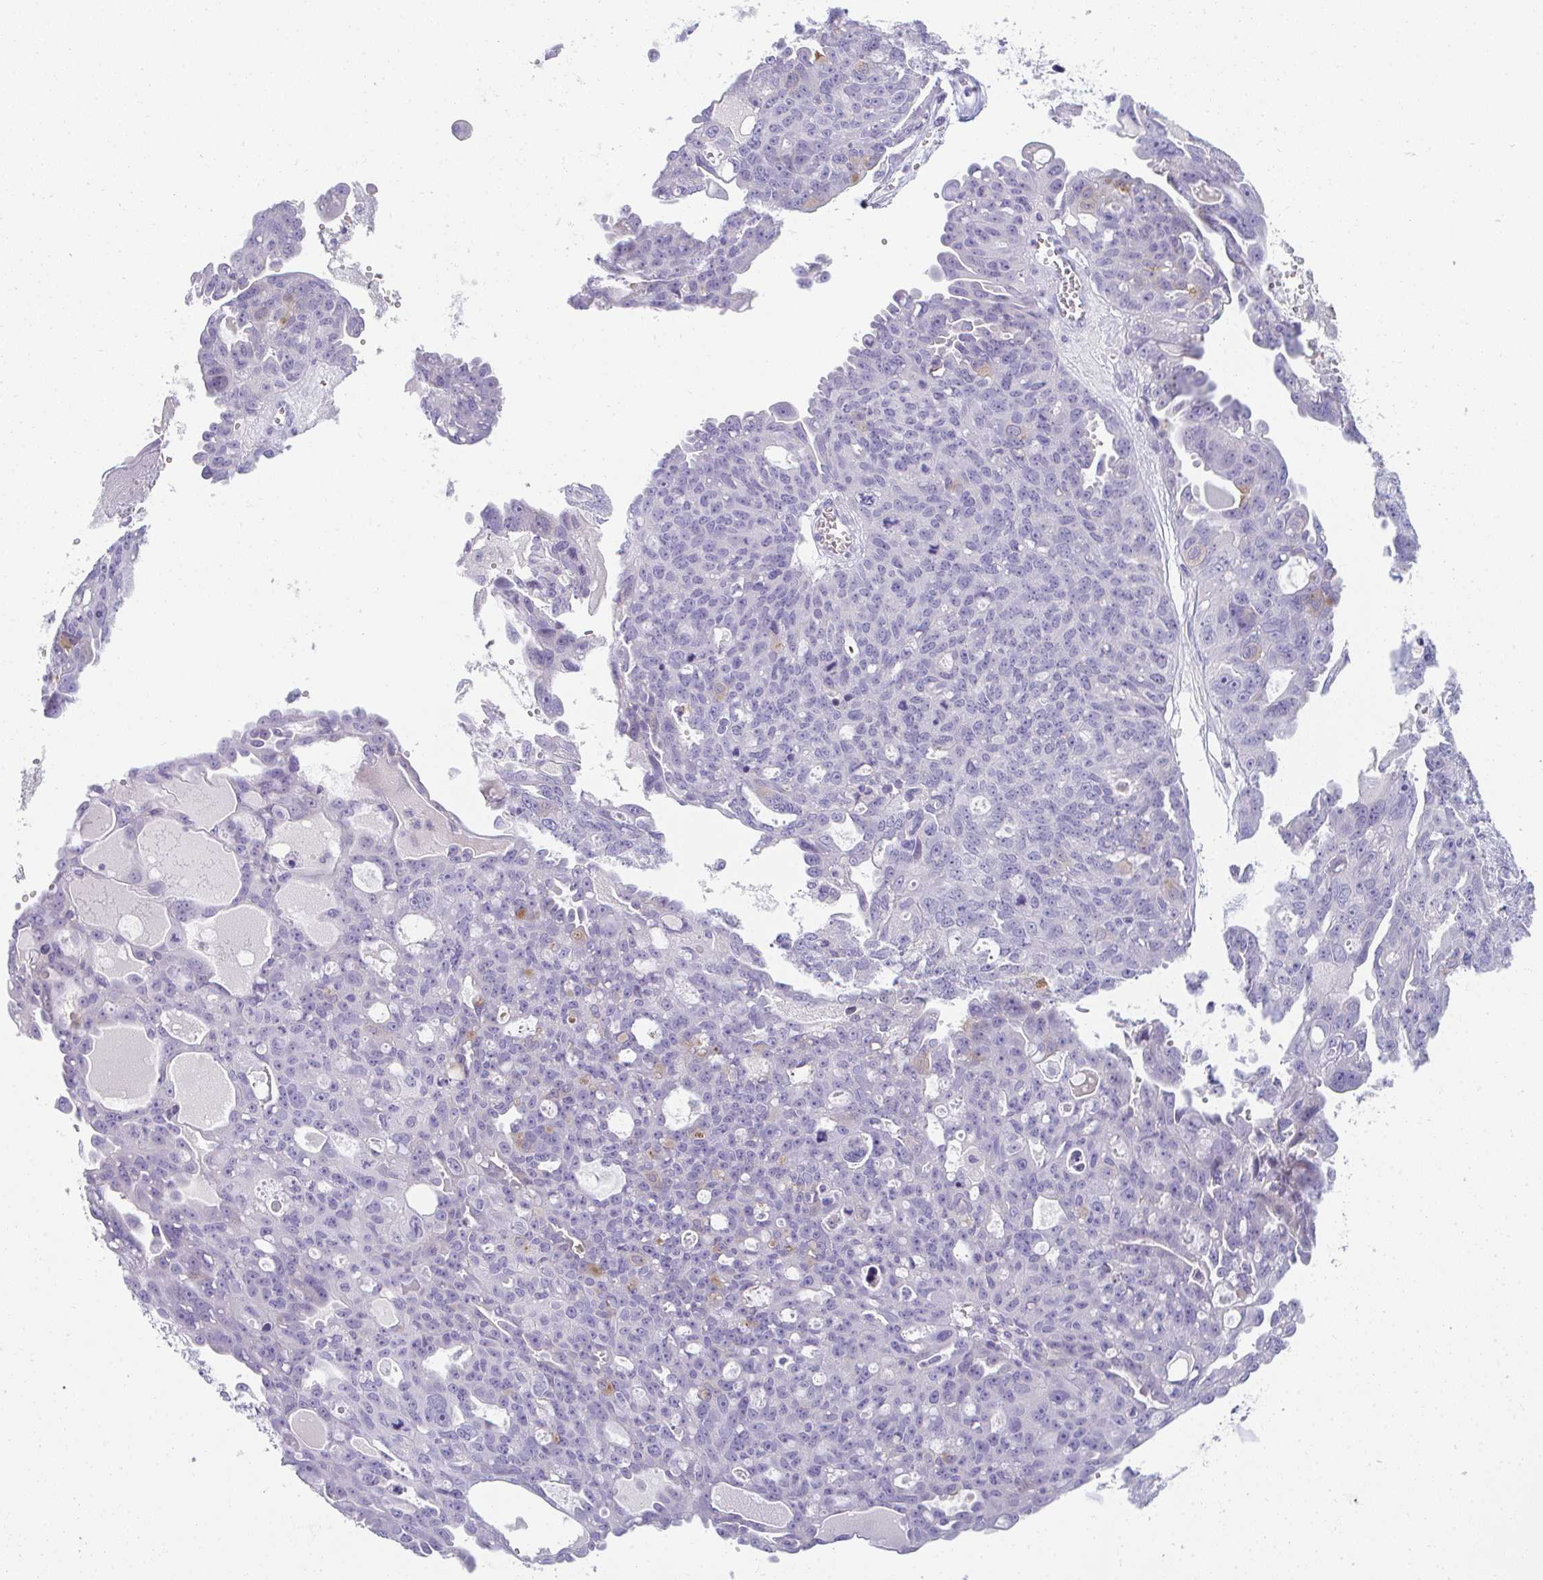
{"staining": {"intensity": "negative", "quantity": "none", "location": "none"}, "tissue": "ovarian cancer", "cell_type": "Tumor cells", "image_type": "cancer", "snomed": [{"axis": "morphology", "description": "Carcinoma, endometroid"}, {"axis": "topography", "description": "Ovary"}], "caption": "The image exhibits no significant staining in tumor cells of ovarian cancer.", "gene": "TTC30B", "patient": {"sex": "female", "age": 70}}